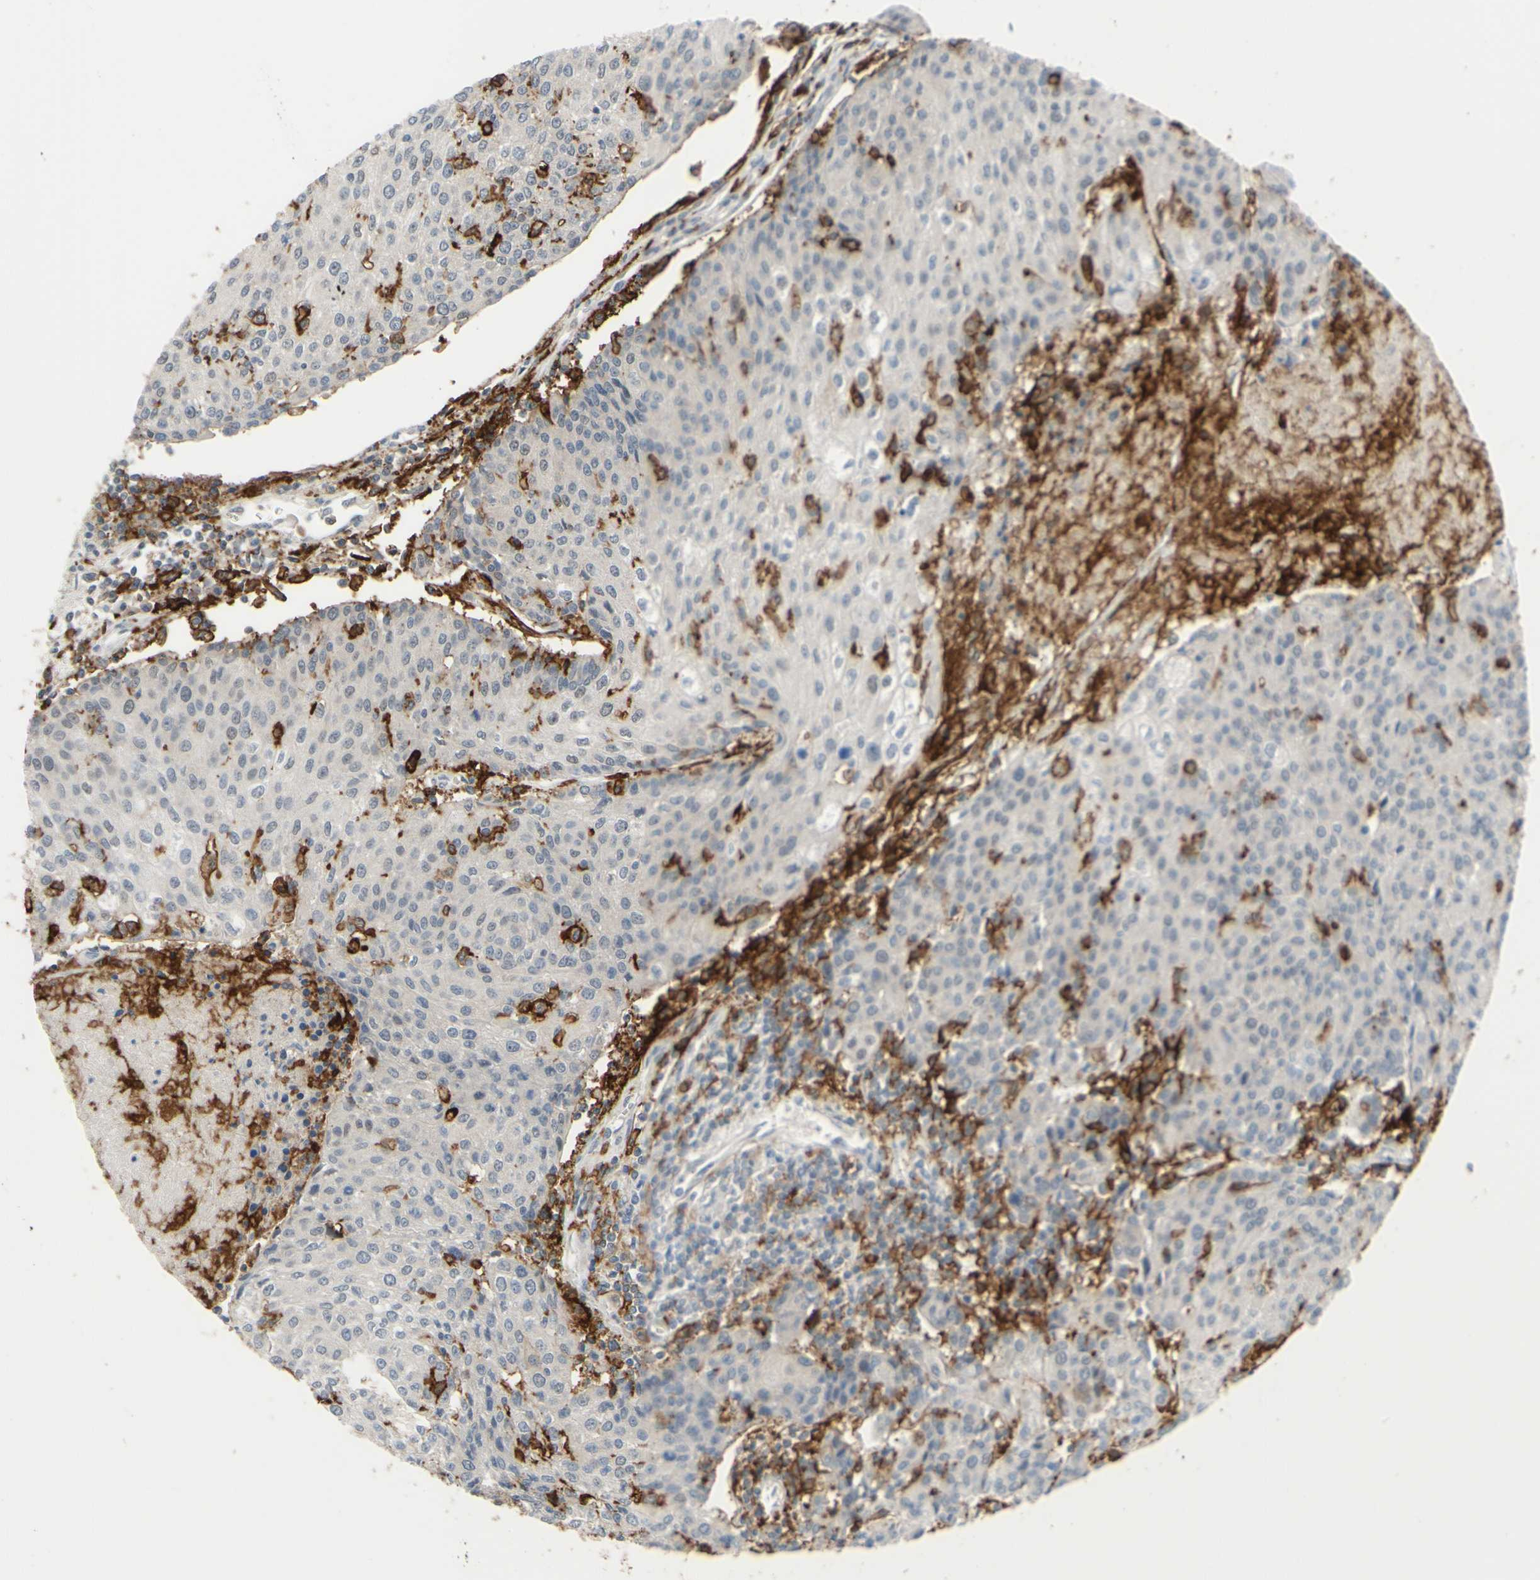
{"staining": {"intensity": "negative", "quantity": "none", "location": "none"}, "tissue": "urothelial cancer", "cell_type": "Tumor cells", "image_type": "cancer", "snomed": [{"axis": "morphology", "description": "Urothelial carcinoma, High grade"}, {"axis": "topography", "description": "Urinary bladder"}], "caption": "The micrograph shows no staining of tumor cells in high-grade urothelial carcinoma.", "gene": "FCGR2A", "patient": {"sex": "female", "age": 85}}